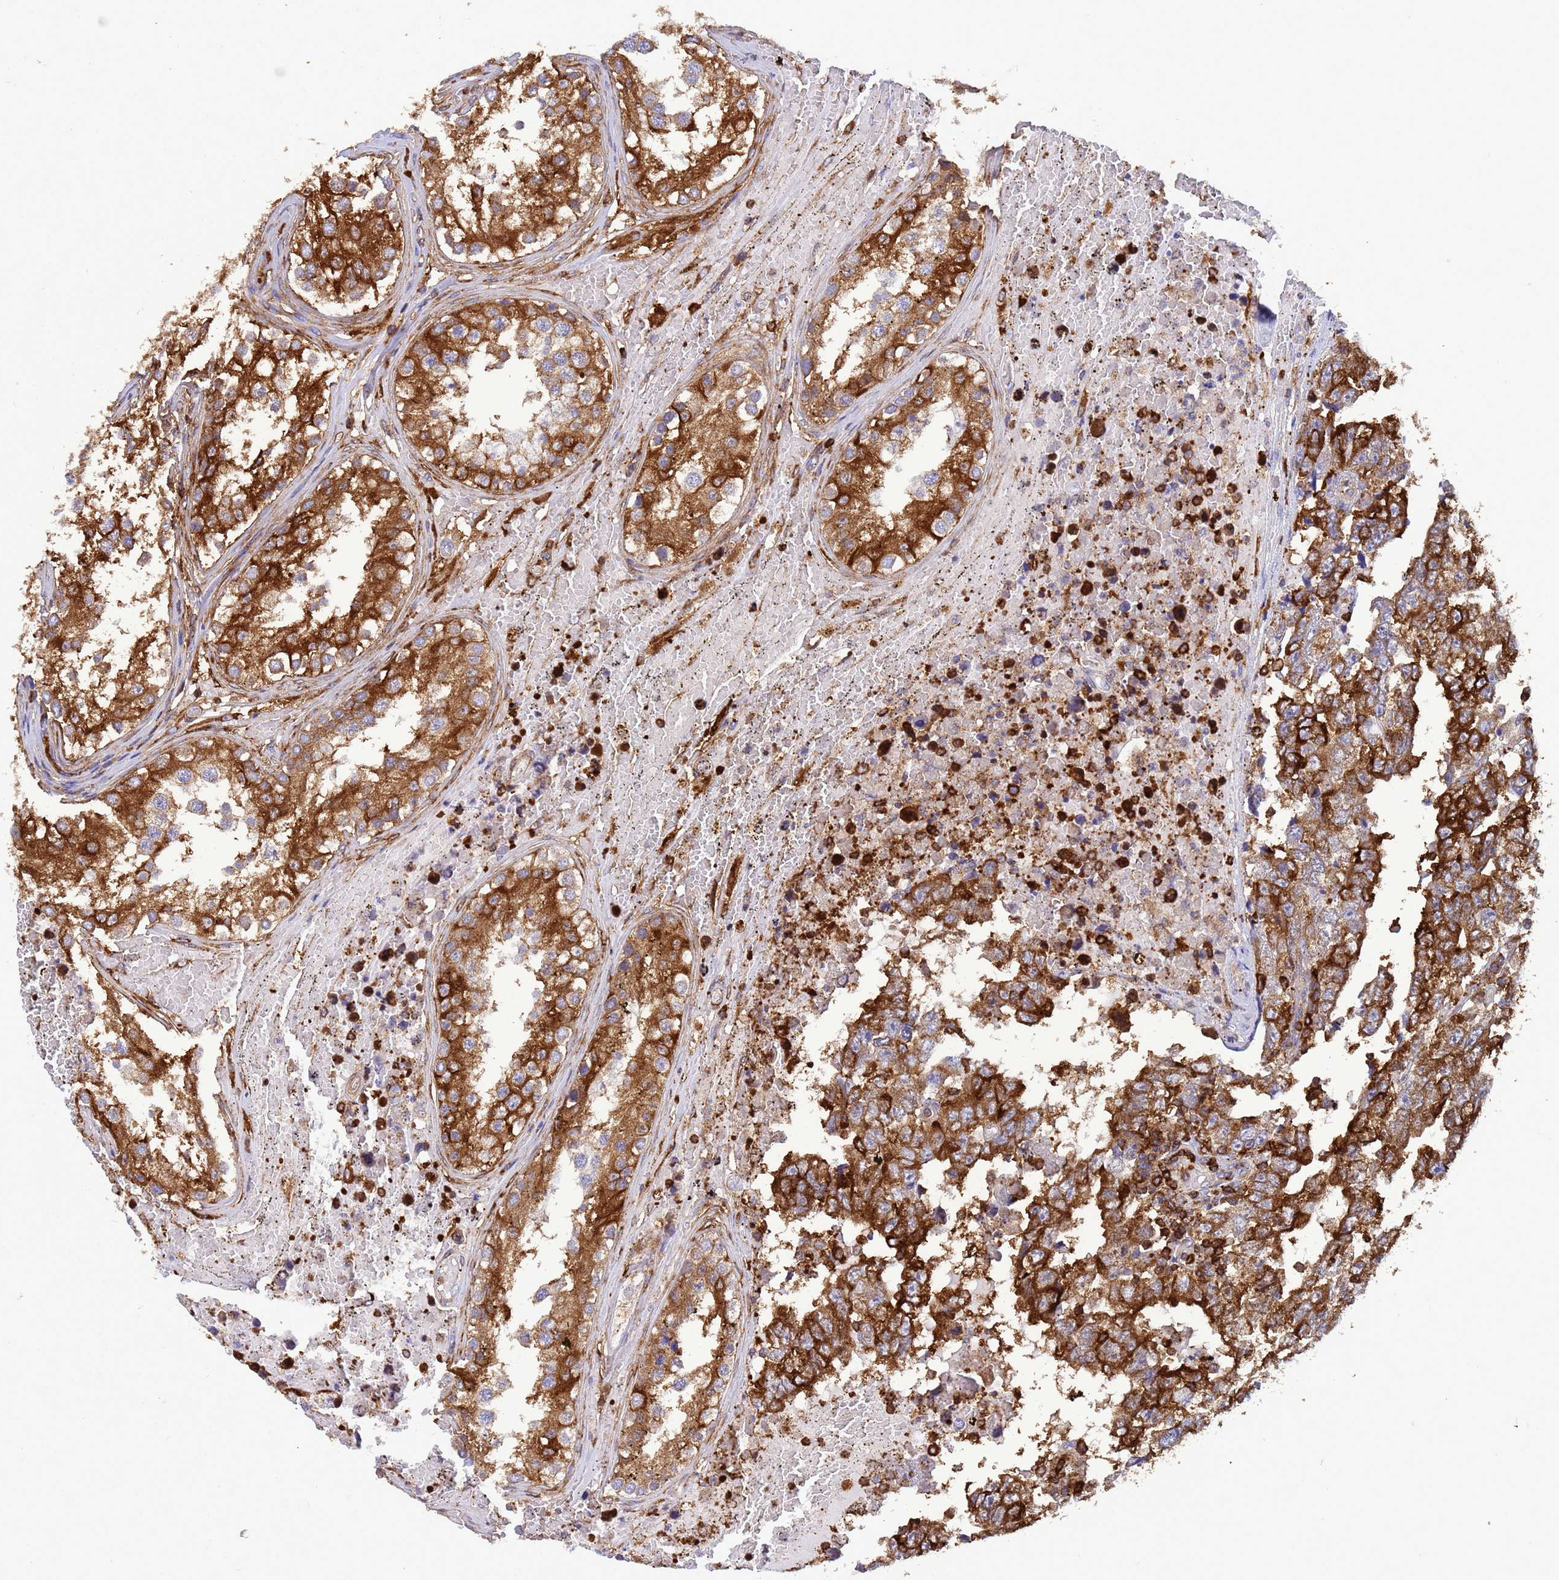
{"staining": {"intensity": "strong", "quantity": ">75%", "location": "cytoplasmic/membranous"}, "tissue": "testis cancer", "cell_type": "Tumor cells", "image_type": "cancer", "snomed": [{"axis": "morphology", "description": "Carcinoma, Embryonal, NOS"}, {"axis": "topography", "description": "Testis"}], "caption": "High-magnification brightfield microscopy of testis cancer (embryonal carcinoma) stained with DAB (3,3'-diaminobenzidine) (brown) and counterstained with hematoxylin (blue). tumor cells exhibit strong cytoplasmic/membranous expression is identified in about>75% of cells. (DAB (3,3'-diaminobenzidine) IHC with brightfield microscopy, high magnification).", "gene": "EZR", "patient": {"sex": "male", "age": 25}}